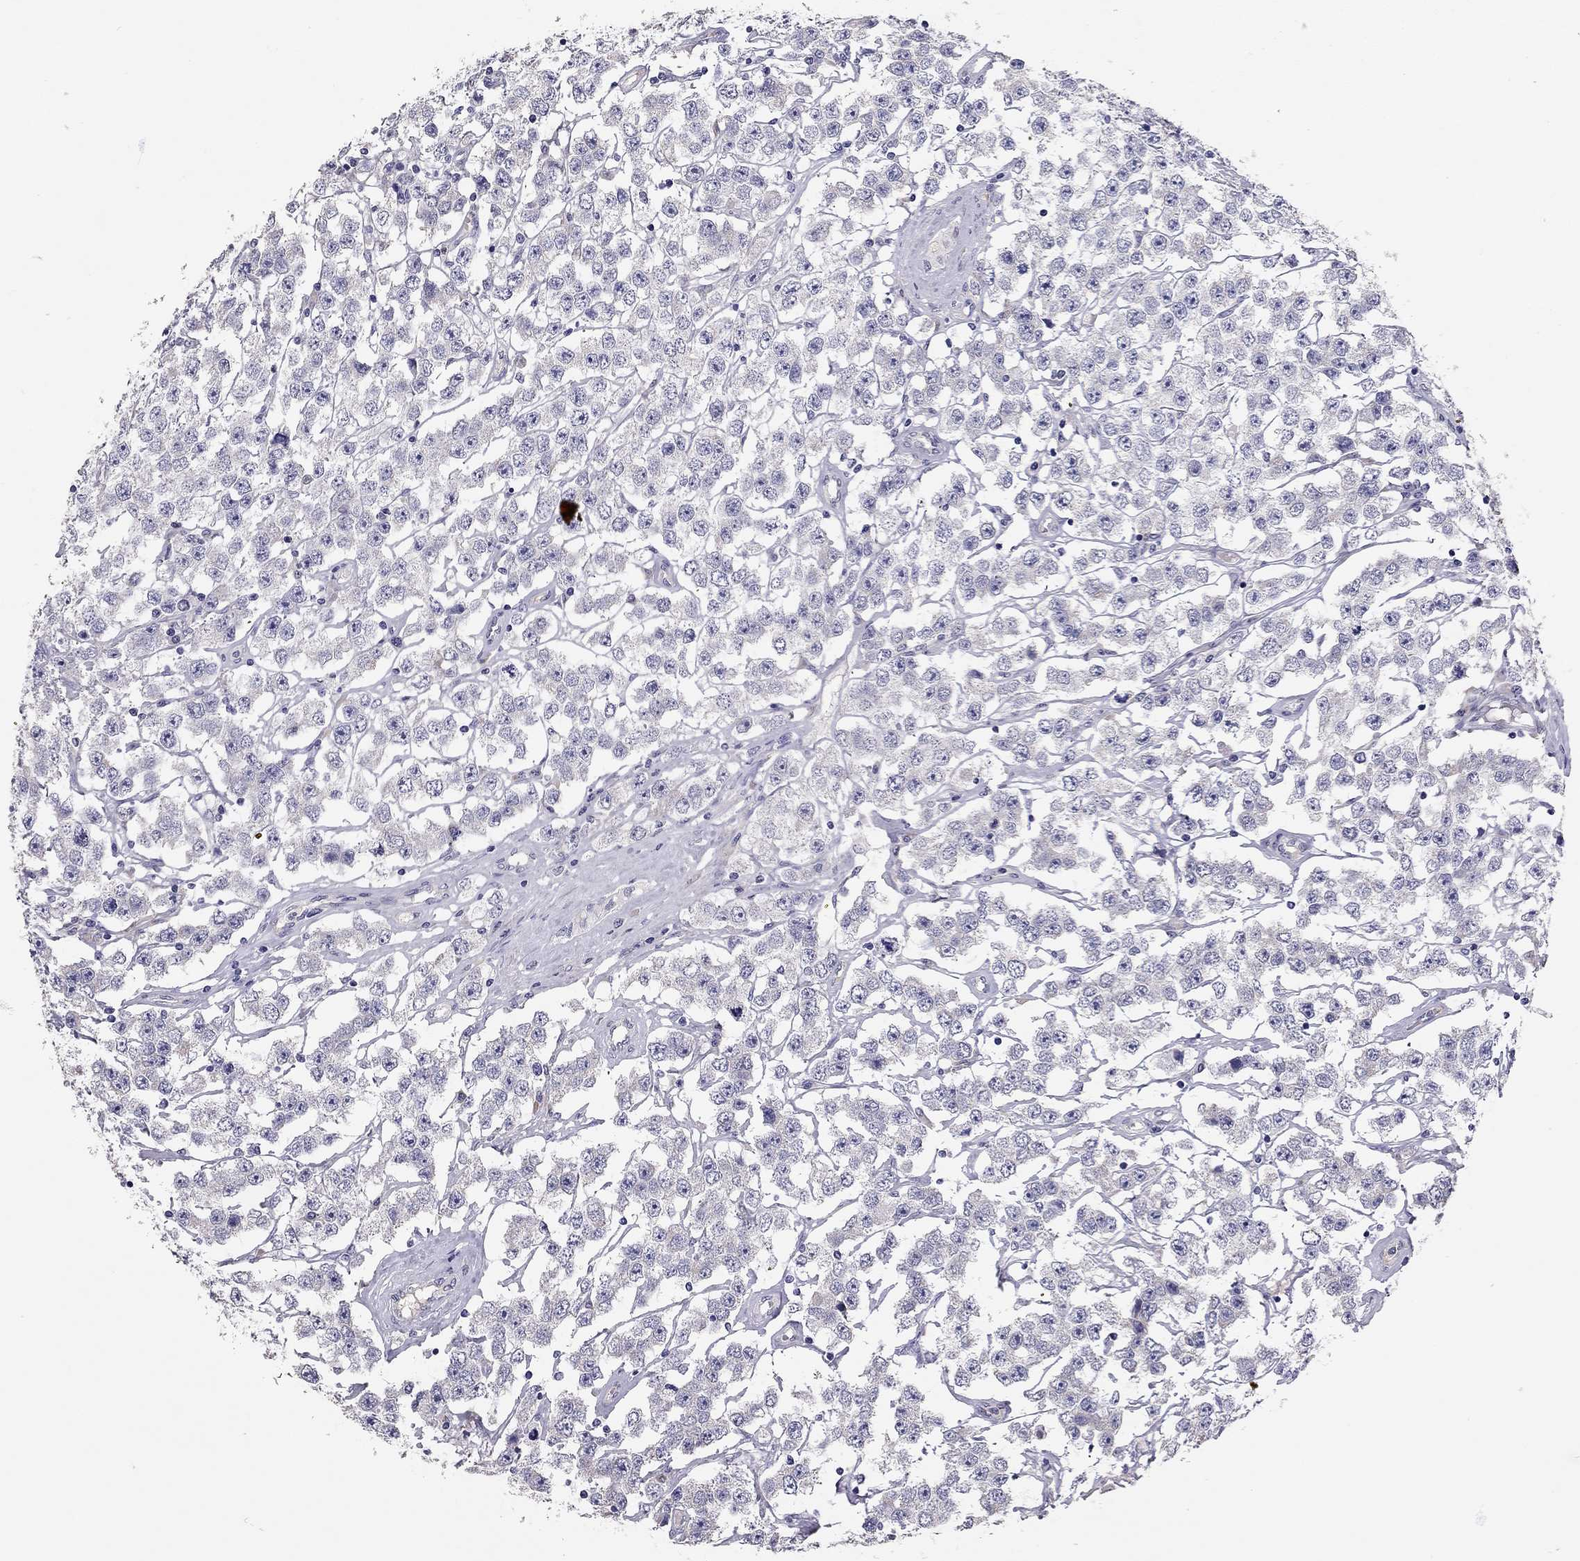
{"staining": {"intensity": "negative", "quantity": "none", "location": "none"}, "tissue": "testis cancer", "cell_type": "Tumor cells", "image_type": "cancer", "snomed": [{"axis": "morphology", "description": "Seminoma, NOS"}, {"axis": "topography", "description": "Testis"}], "caption": "DAB immunohistochemical staining of seminoma (testis) reveals no significant positivity in tumor cells.", "gene": "SCARB1", "patient": {"sex": "male", "age": 52}}